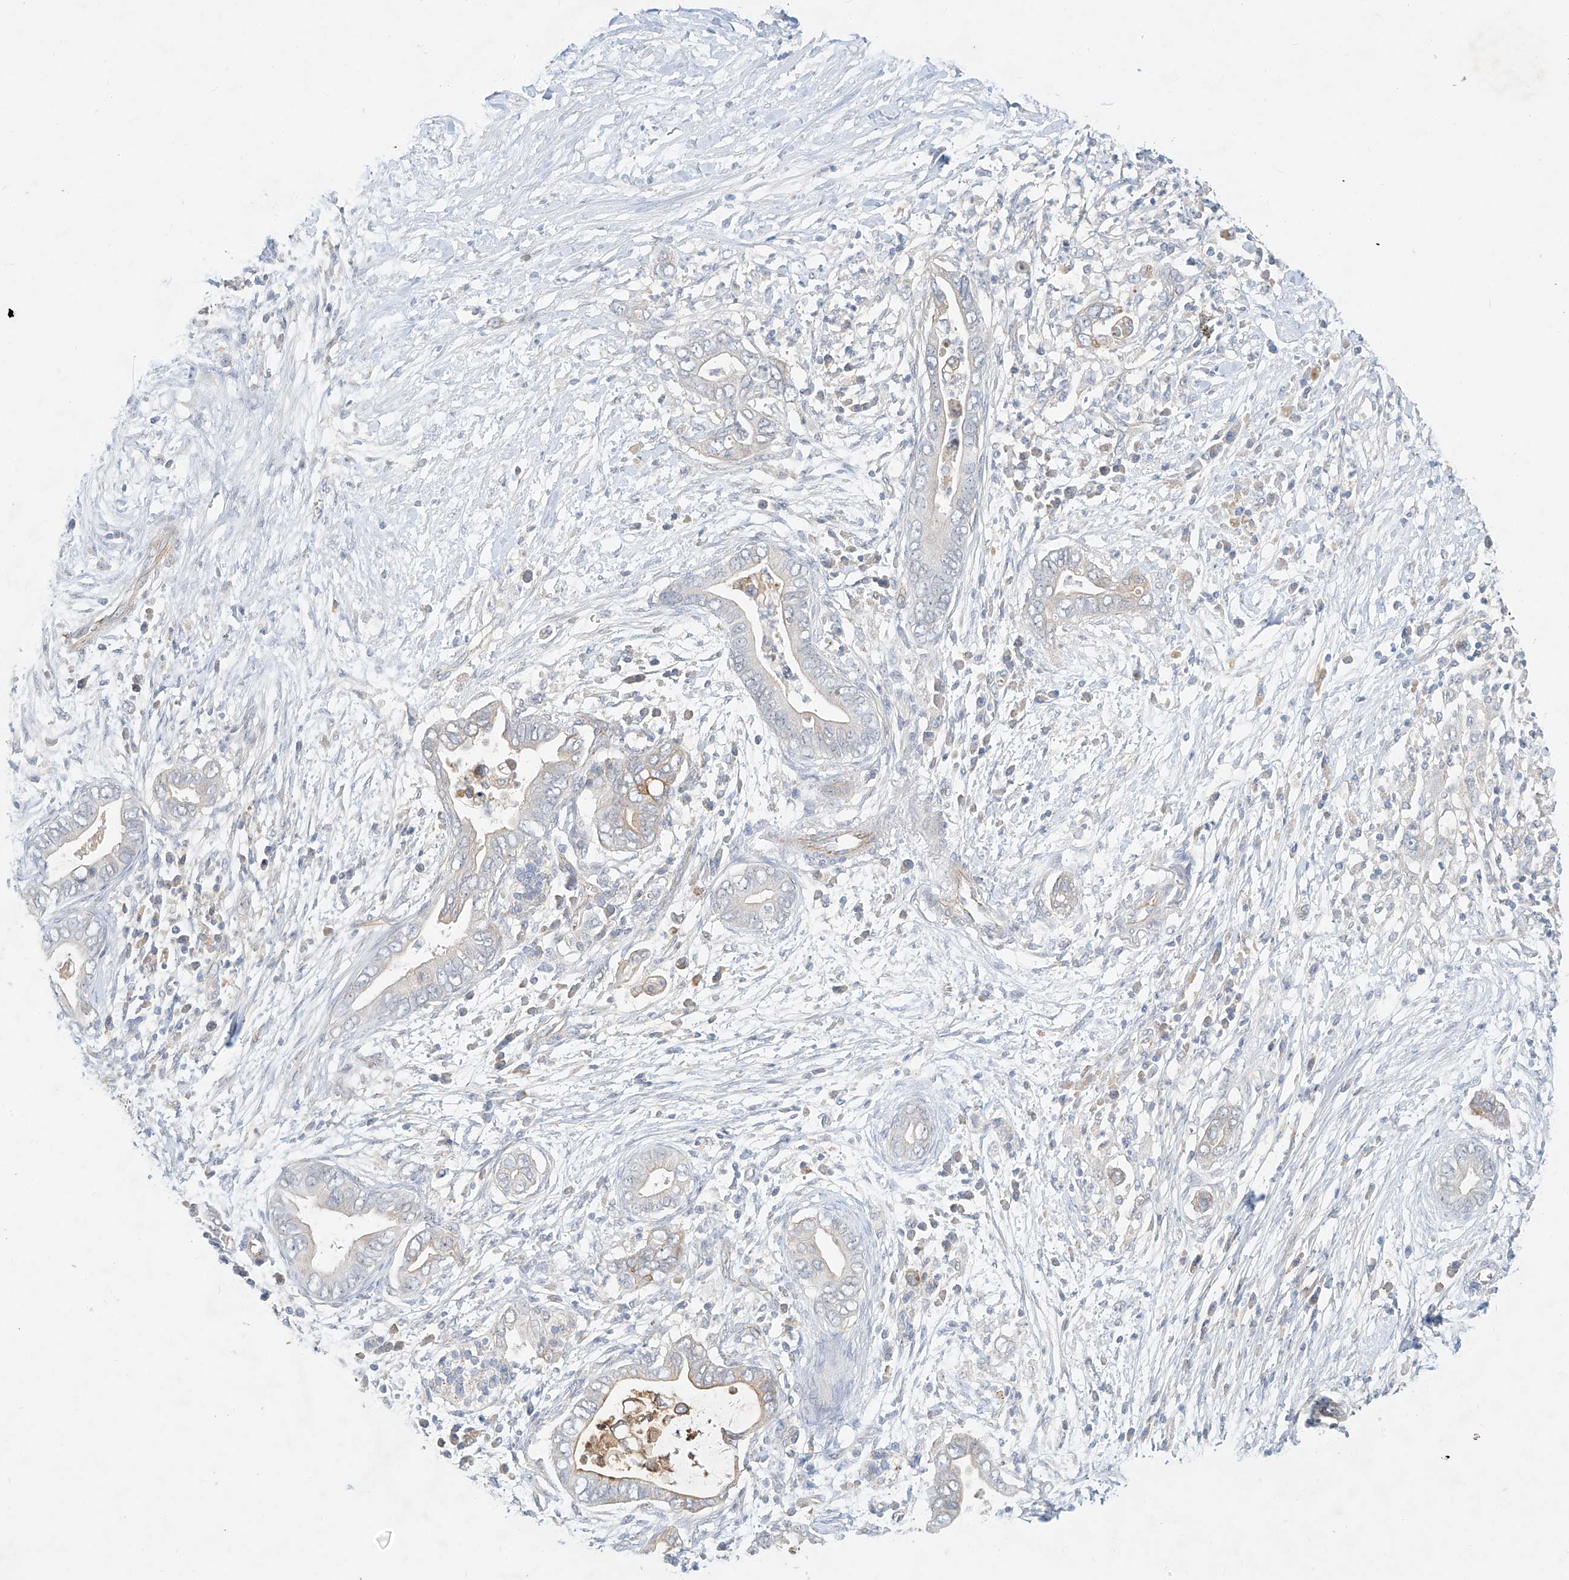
{"staining": {"intensity": "negative", "quantity": "none", "location": "none"}, "tissue": "pancreatic cancer", "cell_type": "Tumor cells", "image_type": "cancer", "snomed": [{"axis": "morphology", "description": "Adenocarcinoma, NOS"}, {"axis": "topography", "description": "Pancreas"}], "caption": "A micrograph of adenocarcinoma (pancreatic) stained for a protein exhibits no brown staining in tumor cells.", "gene": "SYTL3", "patient": {"sex": "male", "age": 75}}